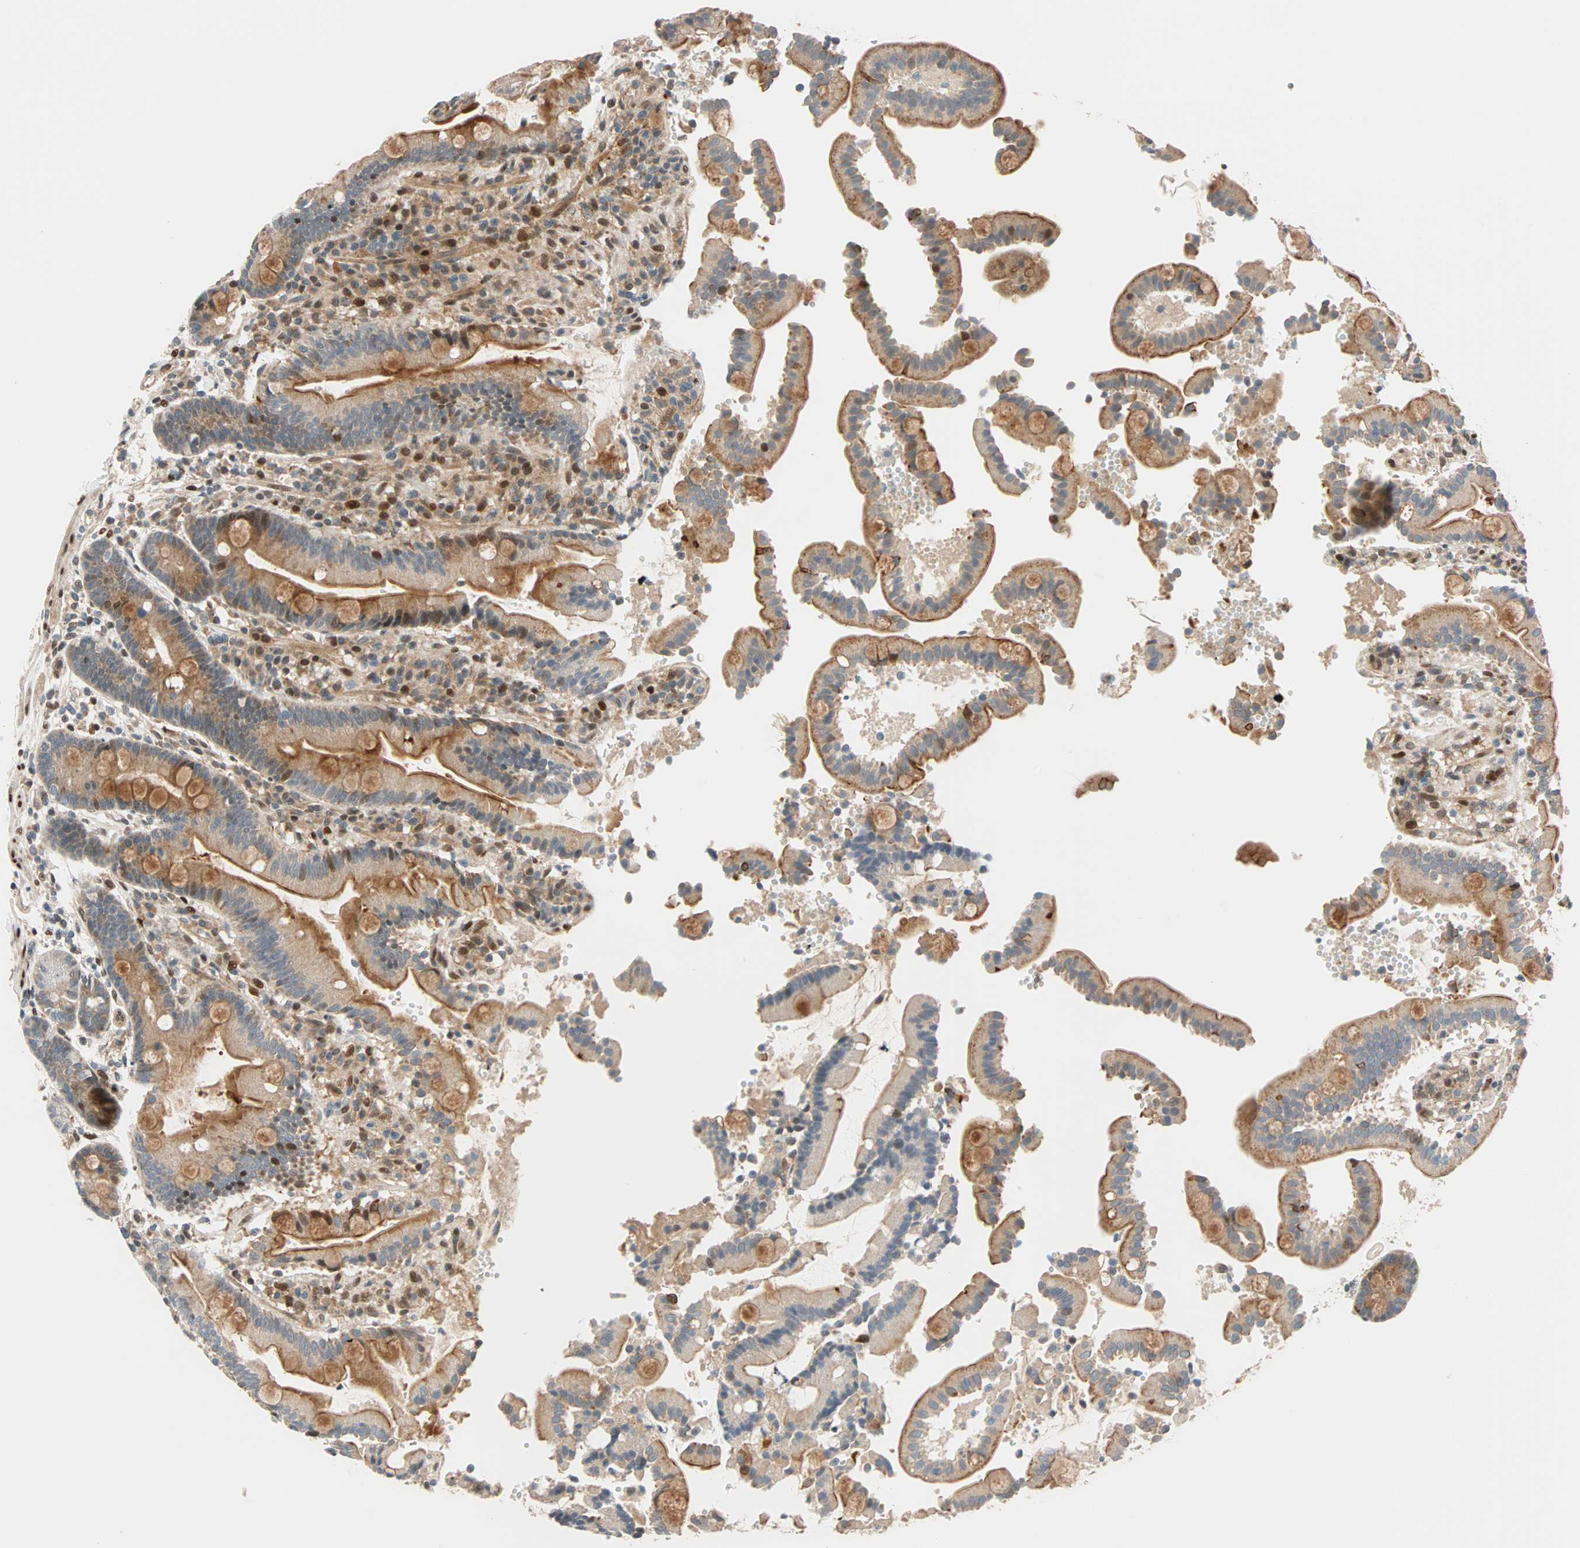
{"staining": {"intensity": "strong", "quantity": ">75%", "location": "cytoplasmic/membranous"}, "tissue": "duodenum", "cell_type": "Glandular cells", "image_type": "normal", "snomed": [{"axis": "morphology", "description": "Normal tissue, NOS"}, {"axis": "topography", "description": "Small intestine, NOS"}], "caption": "IHC photomicrograph of unremarkable duodenum stained for a protein (brown), which reveals high levels of strong cytoplasmic/membranous staining in approximately >75% of glandular cells.", "gene": "HECW1", "patient": {"sex": "female", "age": 71}}